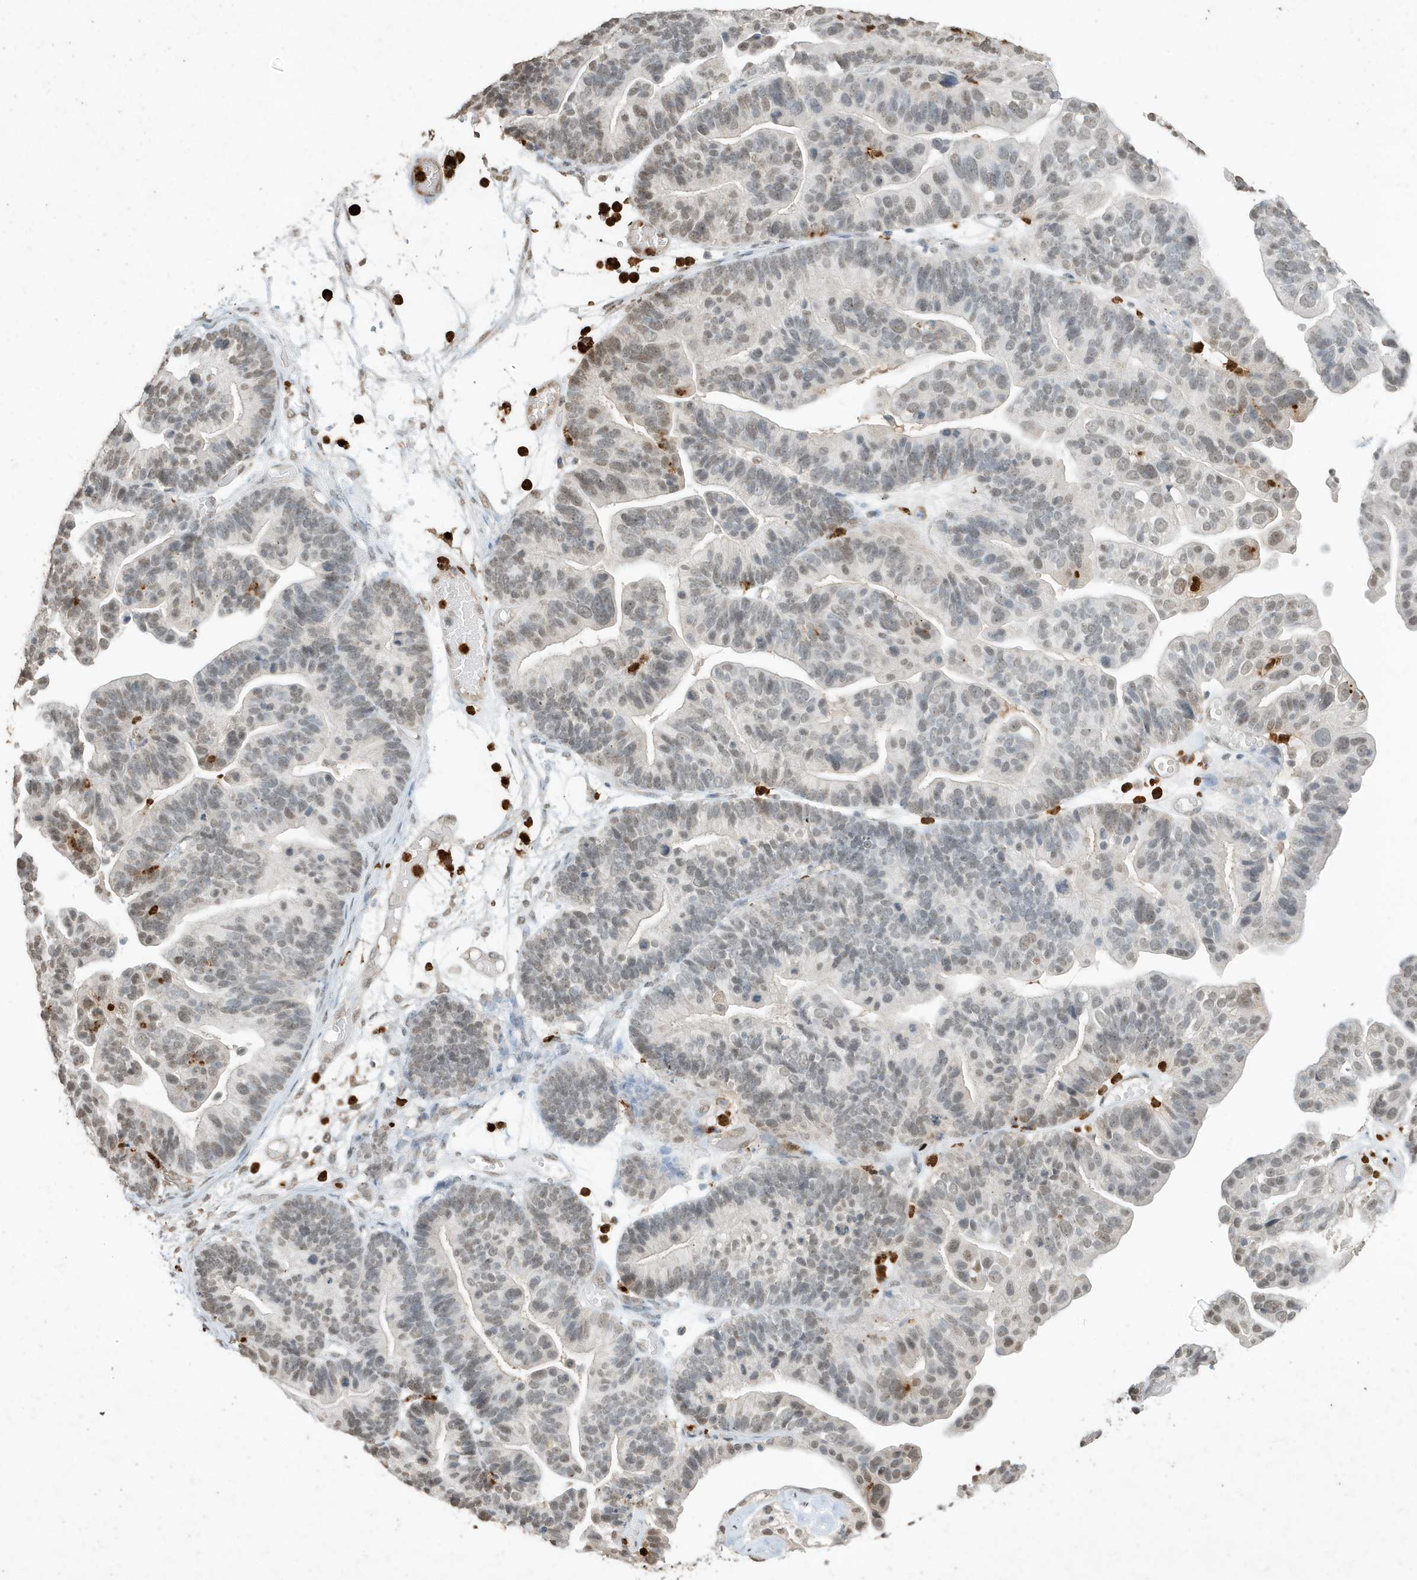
{"staining": {"intensity": "weak", "quantity": "25%-75%", "location": "nuclear"}, "tissue": "ovarian cancer", "cell_type": "Tumor cells", "image_type": "cancer", "snomed": [{"axis": "morphology", "description": "Cystadenocarcinoma, serous, NOS"}, {"axis": "topography", "description": "Ovary"}], "caption": "Ovarian serous cystadenocarcinoma stained for a protein exhibits weak nuclear positivity in tumor cells.", "gene": "DEFA1", "patient": {"sex": "female", "age": 56}}